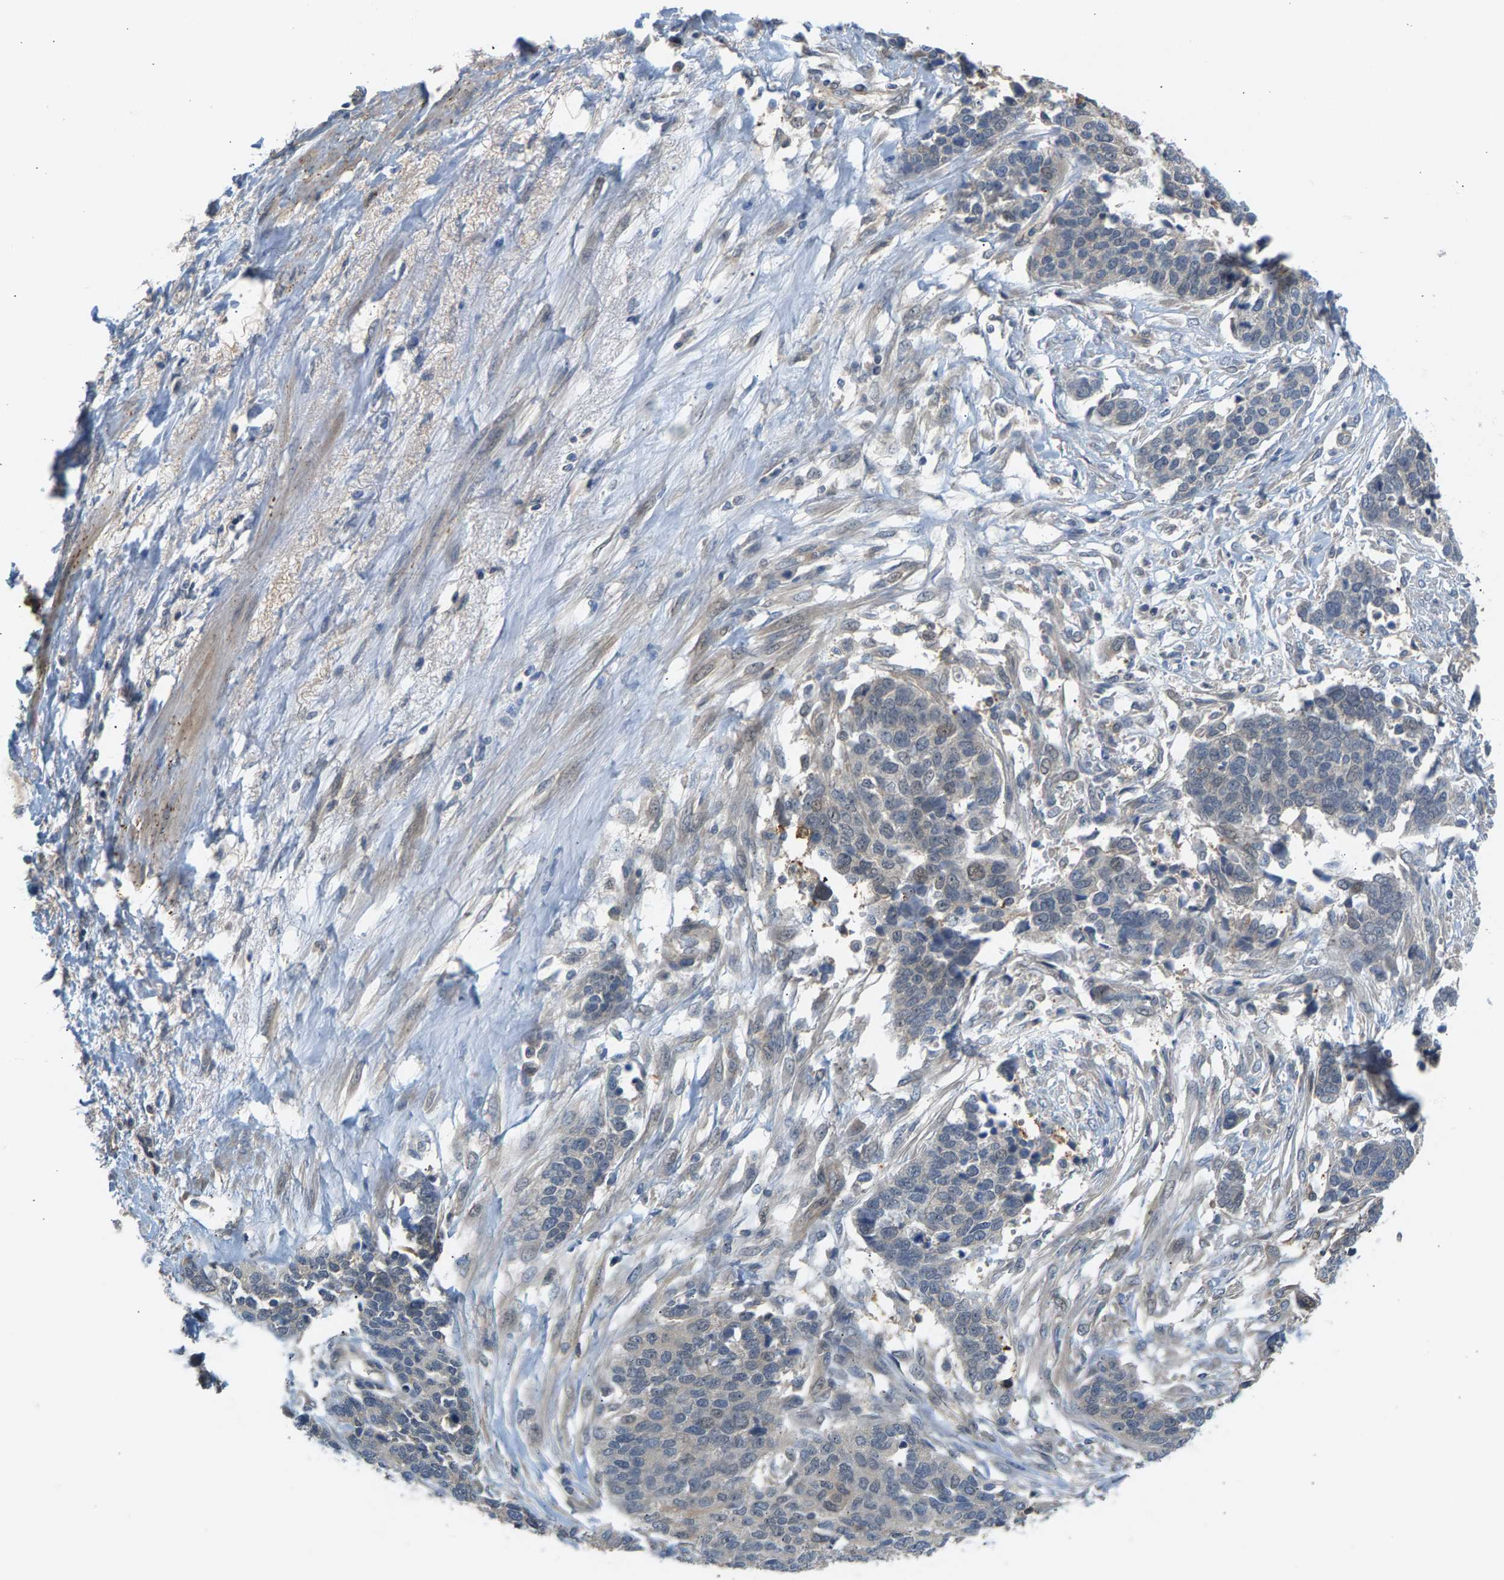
{"staining": {"intensity": "negative", "quantity": "none", "location": "none"}, "tissue": "ovarian cancer", "cell_type": "Tumor cells", "image_type": "cancer", "snomed": [{"axis": "morphology", "description": "Cystadenocarcinoma, serous, NOS"}, {"axis": "topography", "description": "Ovary"}], "caption": "IHC of human ovarian serous cystadenocarcinoma exhibits no staining in tumor cells. Brightfield microscopy of IHC stained with DAB (3,3'-diaminobenzidine) (brown) and hematoxylin (blue), captured at high magnification.", "gene": "KRTAP27-1", "patient": {"sex": "female", "age": 44}}